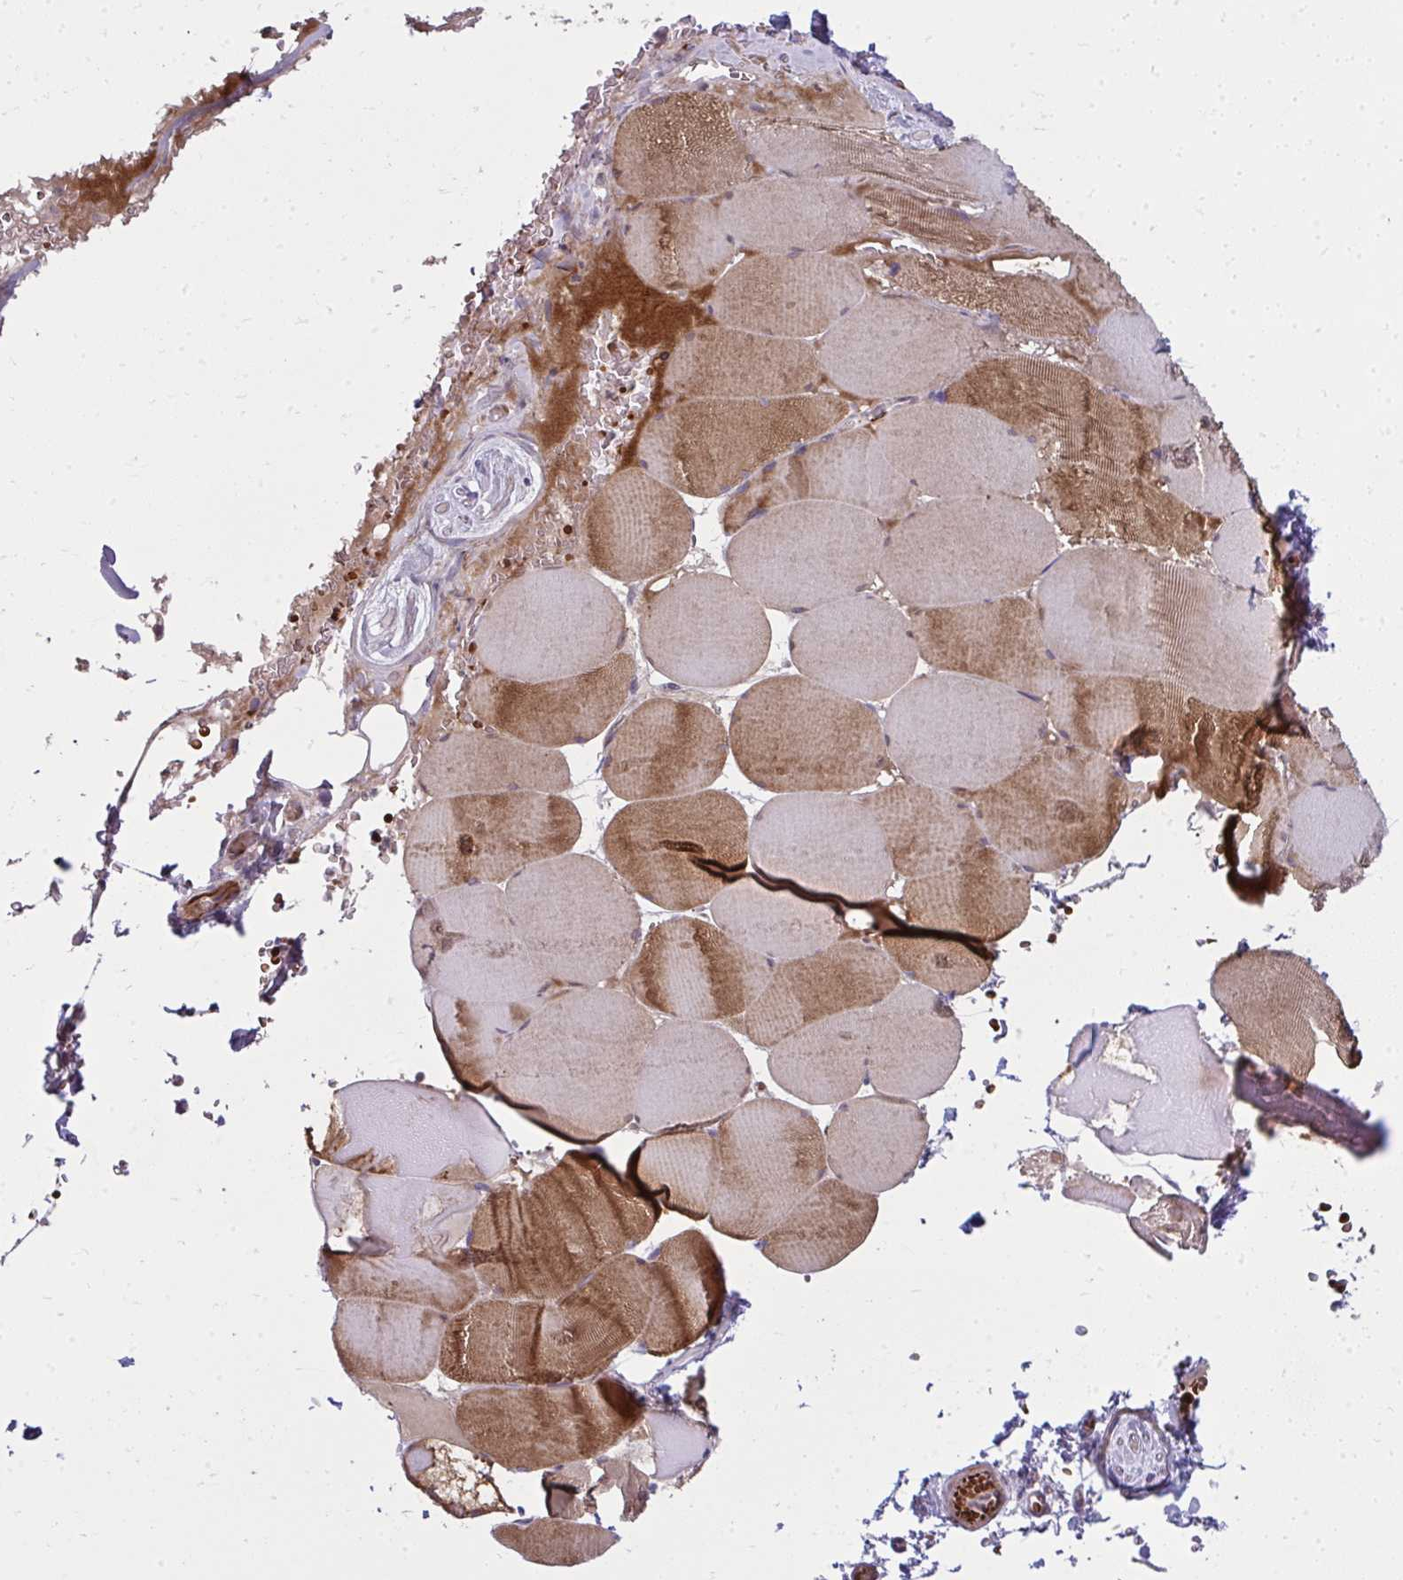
{"staining": {"intensity": "moderate", "quantity": "25%-75%", "location": "cytoplasmic/membranous"}, "tissue": "skeletal muscle", "cell_type": "Myocytes", "image_type": "normal", "snomed": [{"axis": "morphology", "description": "Normal tissue, NOS"}, {"axis": "topography", "description": "Skeletal muscle"}, {"axis": "topography", "description": "Head-Neck"}], "caption": "DAB immunohistochemical staining of benign human skeletal muscle exhibits moderate cytoplasmic/membranous protein positivity in about 25%-75% of myocytes. (DAB (3,3'-diaminobenzidine) IHC, brown staining for protein, blue staining for nuclei).", "gene": "SLC14A1", "patient": {"sex": "male", "age": 66}}